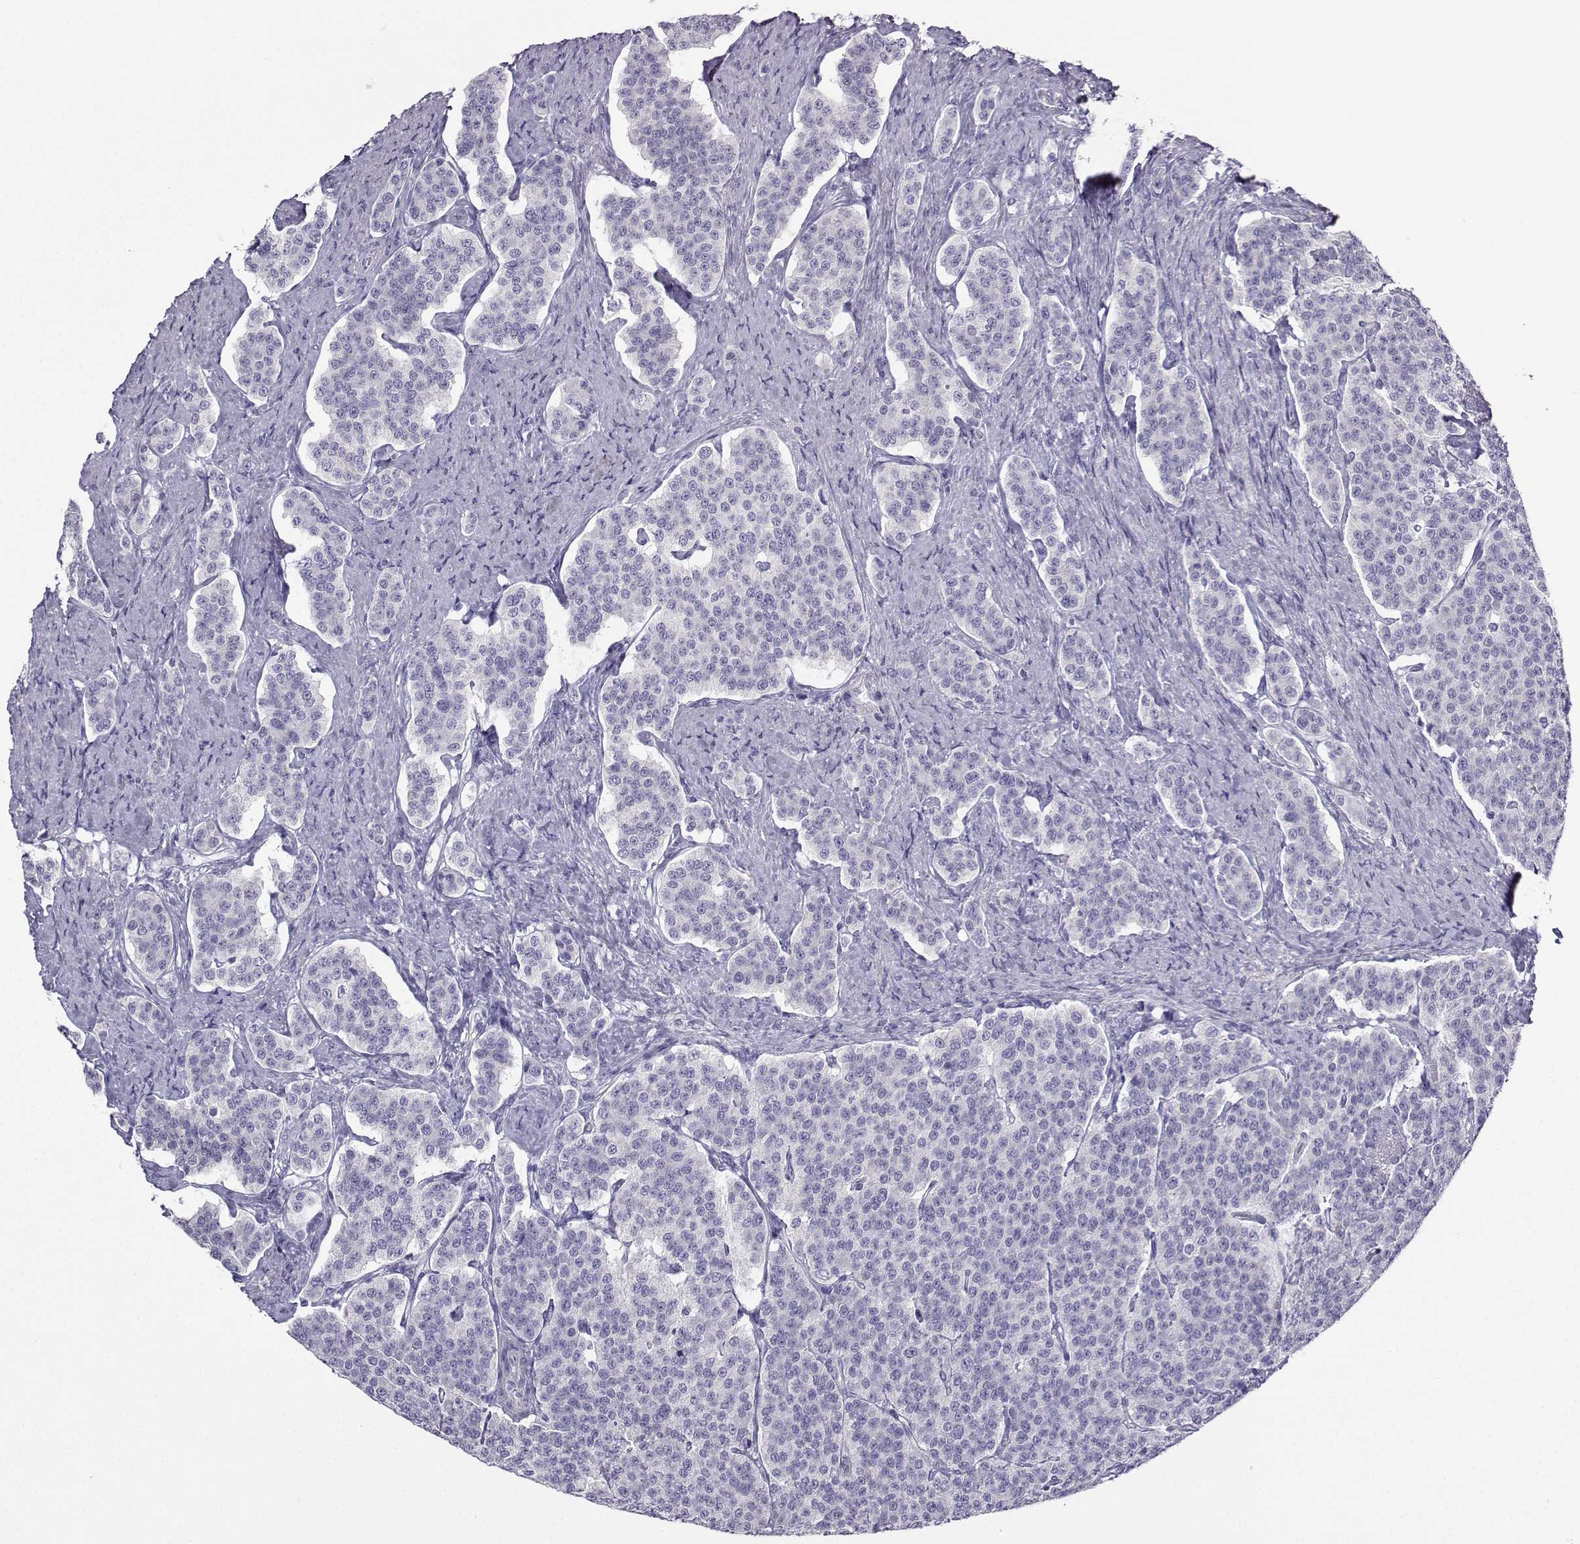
{"staining": {"intensity": "negative", "quantity": "none", "location": "none"}, "tissue": "carcinoid", "cell_type": "Tumor cells", "image_type": "cancer", "snomed": [{"axis": "morphology", "description": "Carcinoid, malignant, NOS"}, {"axis": "topography", "description": "Small intestine"}], "caption": "Immunohistochemistry histopathology image of human carcinoid stained for a protein (brown), which displays no staining in tumor cells.", "gene": "FBXO24", "patient": {"sex": "female", "age": 58}}